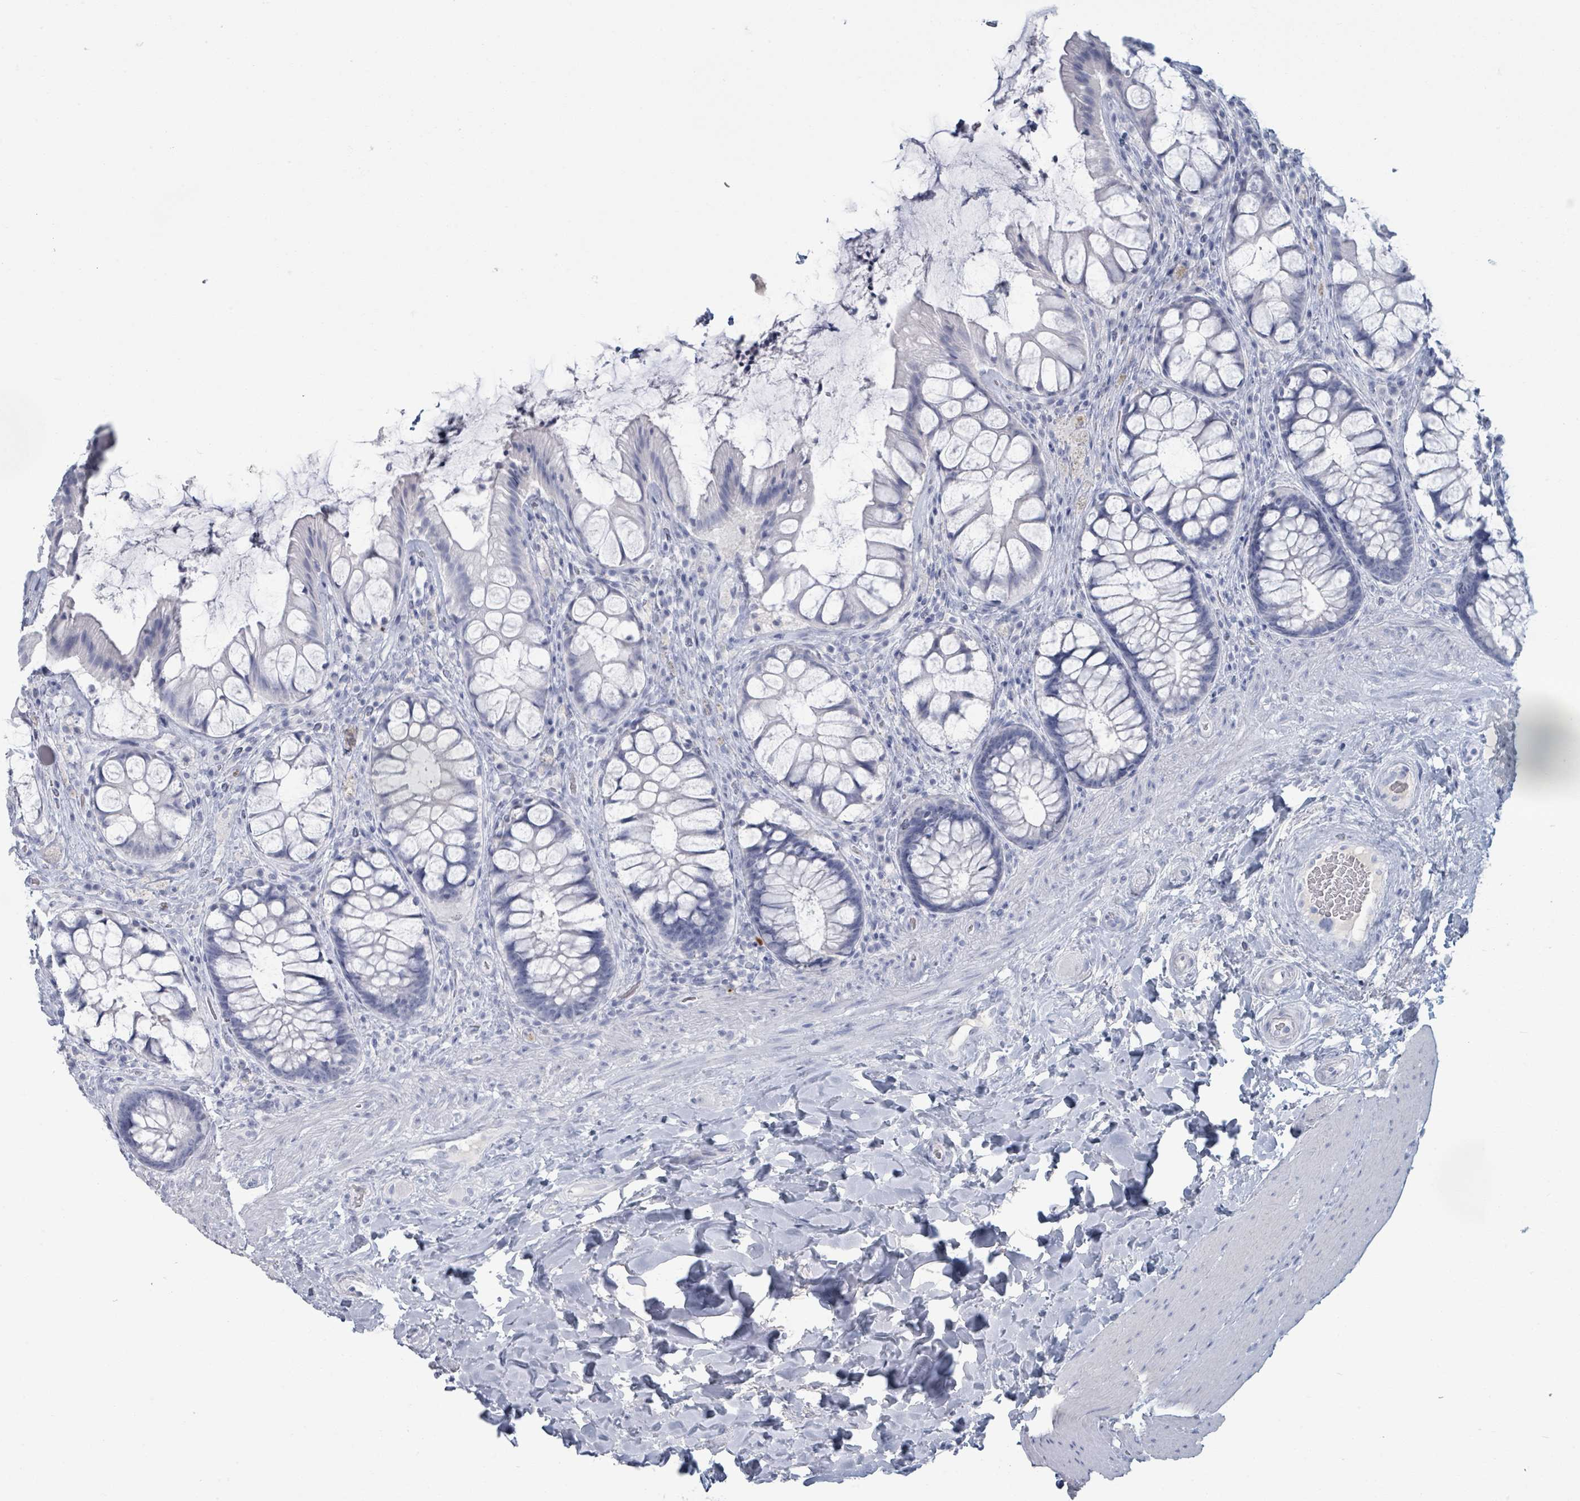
{"staining": {"intensity": "negative", "quantity": "none", "location": "none"}, "tissue": "rectum", "cell_type": "Glandular cells", "image_type": "normal", "snomed": [{"axis": "morphology", "description": "Normal tissue, NOS"}, {"axis": "topography", "description": "Rectum"}], "caption": "Rectum stained for a protein using IHC demonstrates no staining glandular cells.", "gene": "DEFA4", "patient": {"sex": "female", "age": 58}}